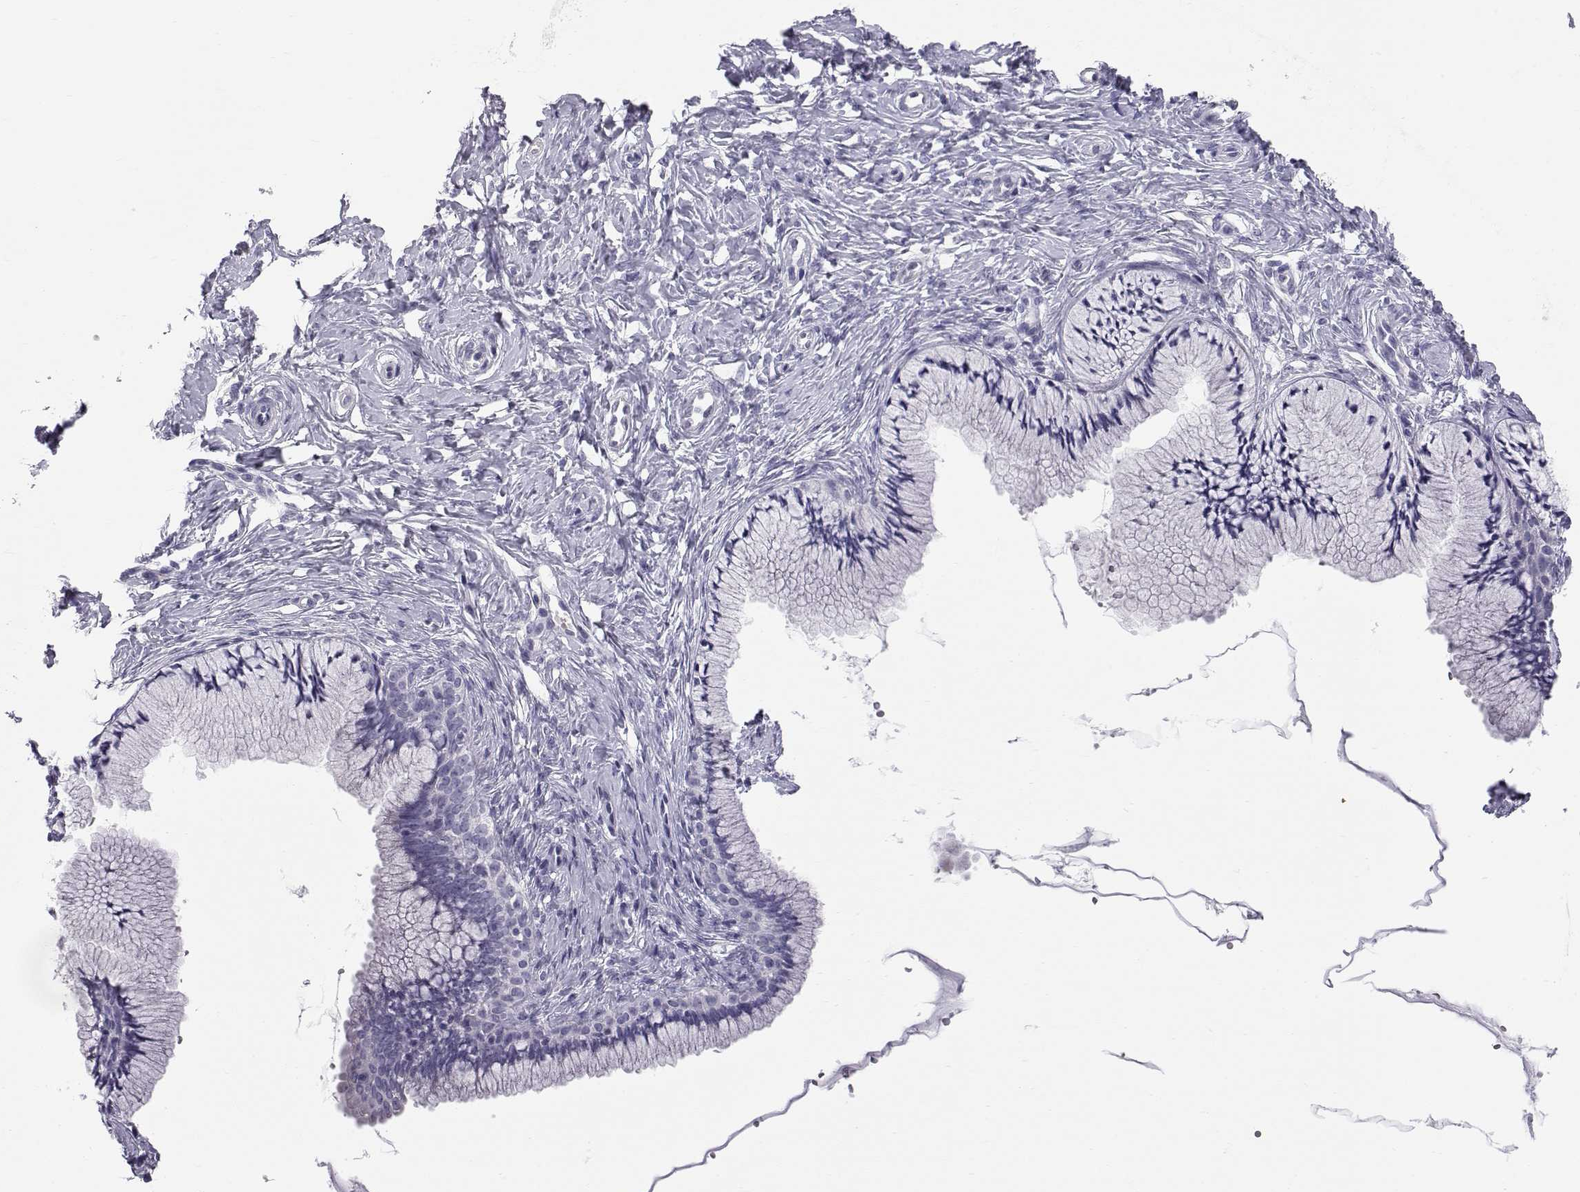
{"staining": {"intensity": "negative", "quantity": "none", "location": "none"}, "tissue": "cervix", "cell_type": "Glandular cells", "image_type": "normal", "snomed": [{"axis": "morphology", "description": "Normal tissue, NOS"}, {"axis": "topography", "description": "Cervix"}], "caption": "Glandular cells show no significant expression in normal cervix. Brightfield microscopy of IHC stained with DAB (brown) and hematoxylin (blue), captured at high magnification.", "gene": "RNASE12", "patient": {"sex": "female", "age": 37}}